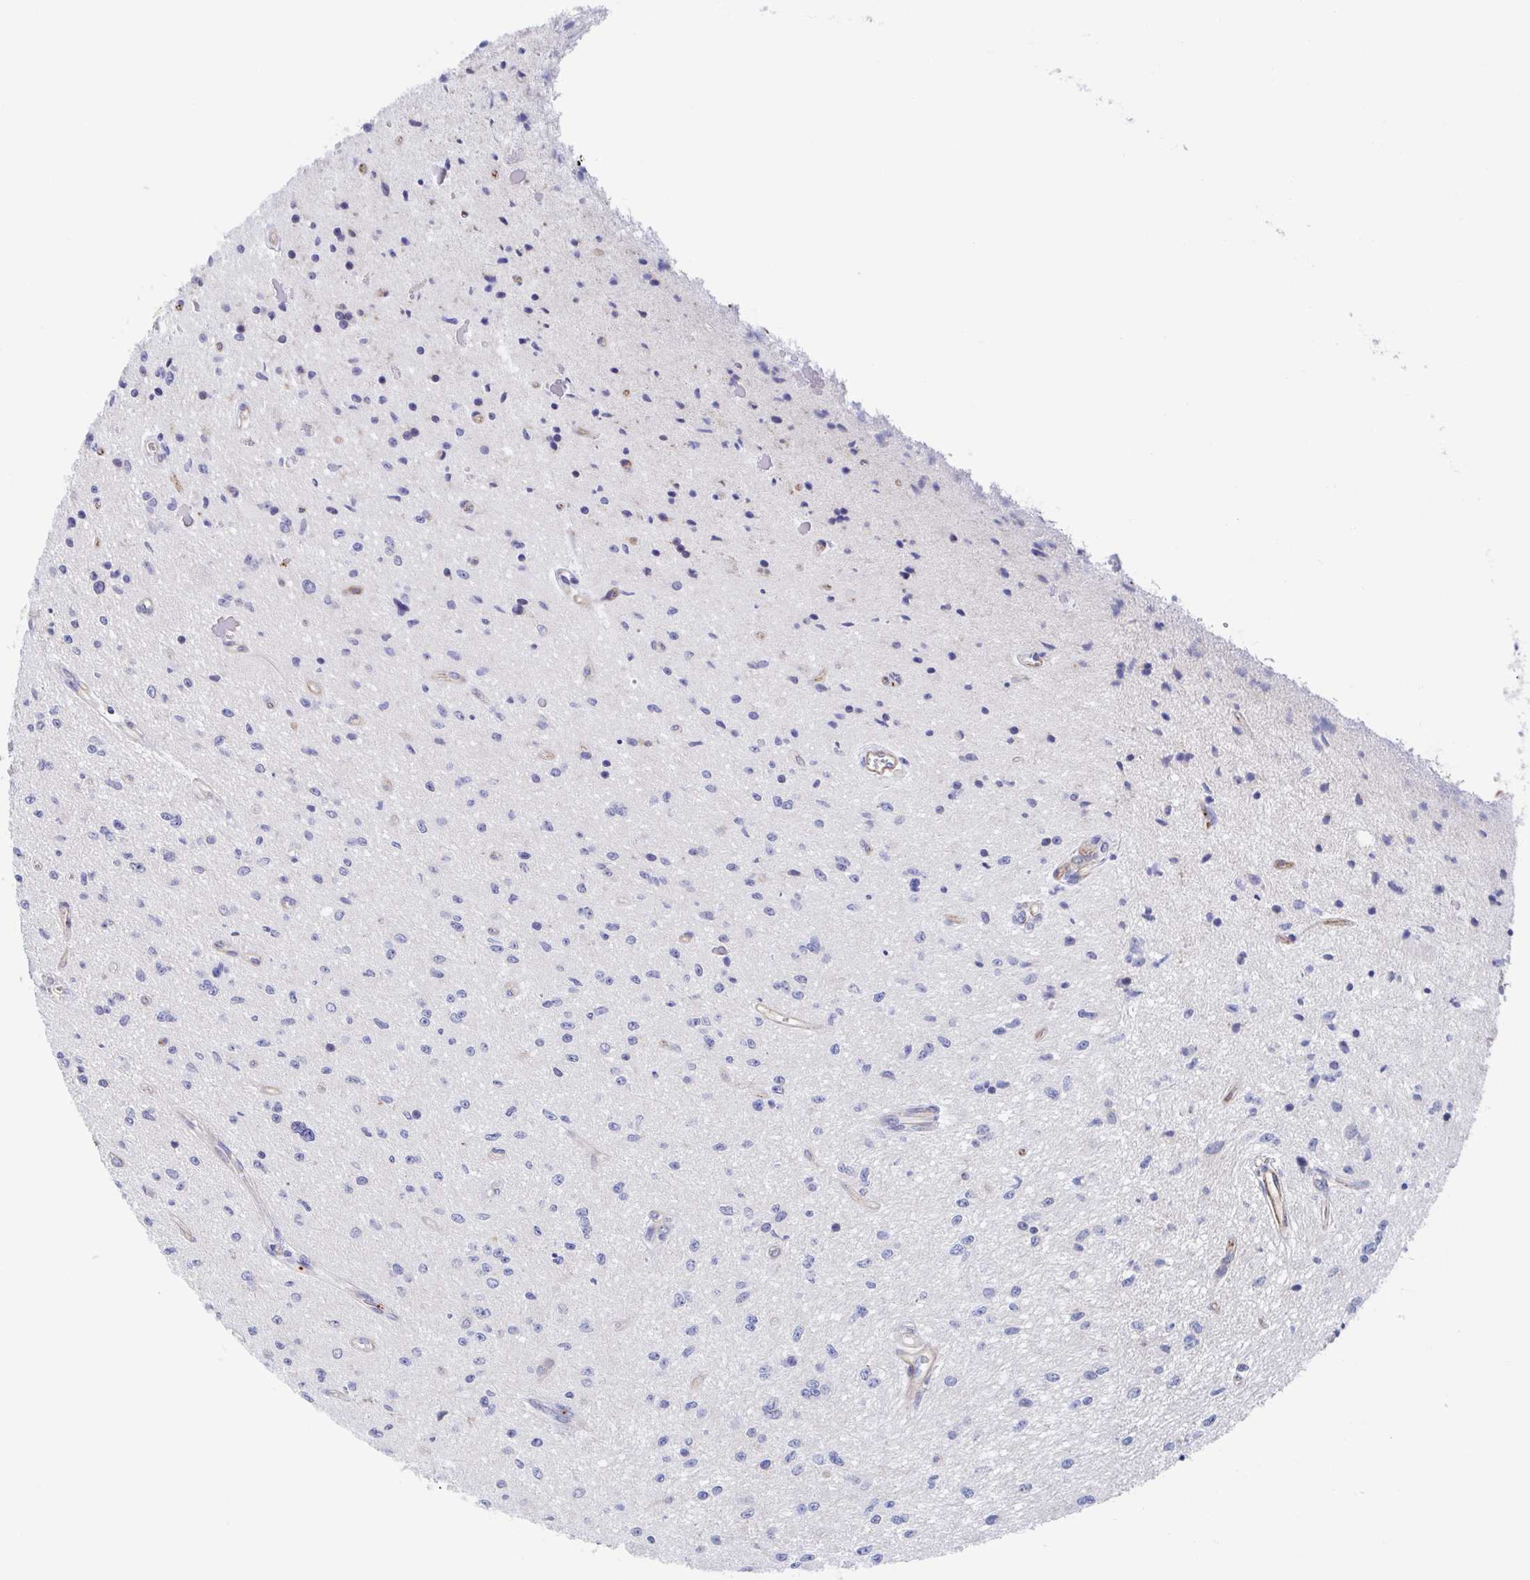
{"staining": {"intensity": "negative", "quantity": "none", "location": "none"}, "tissue": "glioma", "cell_type": "Tumor cells", "image_type": "cancer", "snomed": [{"axis": "morphology", "description": "Glioma, malignant, Low grade"}, {"axis": "topography", "description": "Cerebellum"}], "caption": "This is a image of immunohistochemistry (IHC) staining of low-grade glioma (malignant), which shows no positivity in tumor cells. (Brightfield microscopy of DAB IHC at high magnification).", "gene": "KLC3", "patient": {"sex": "female", "age": 14}}